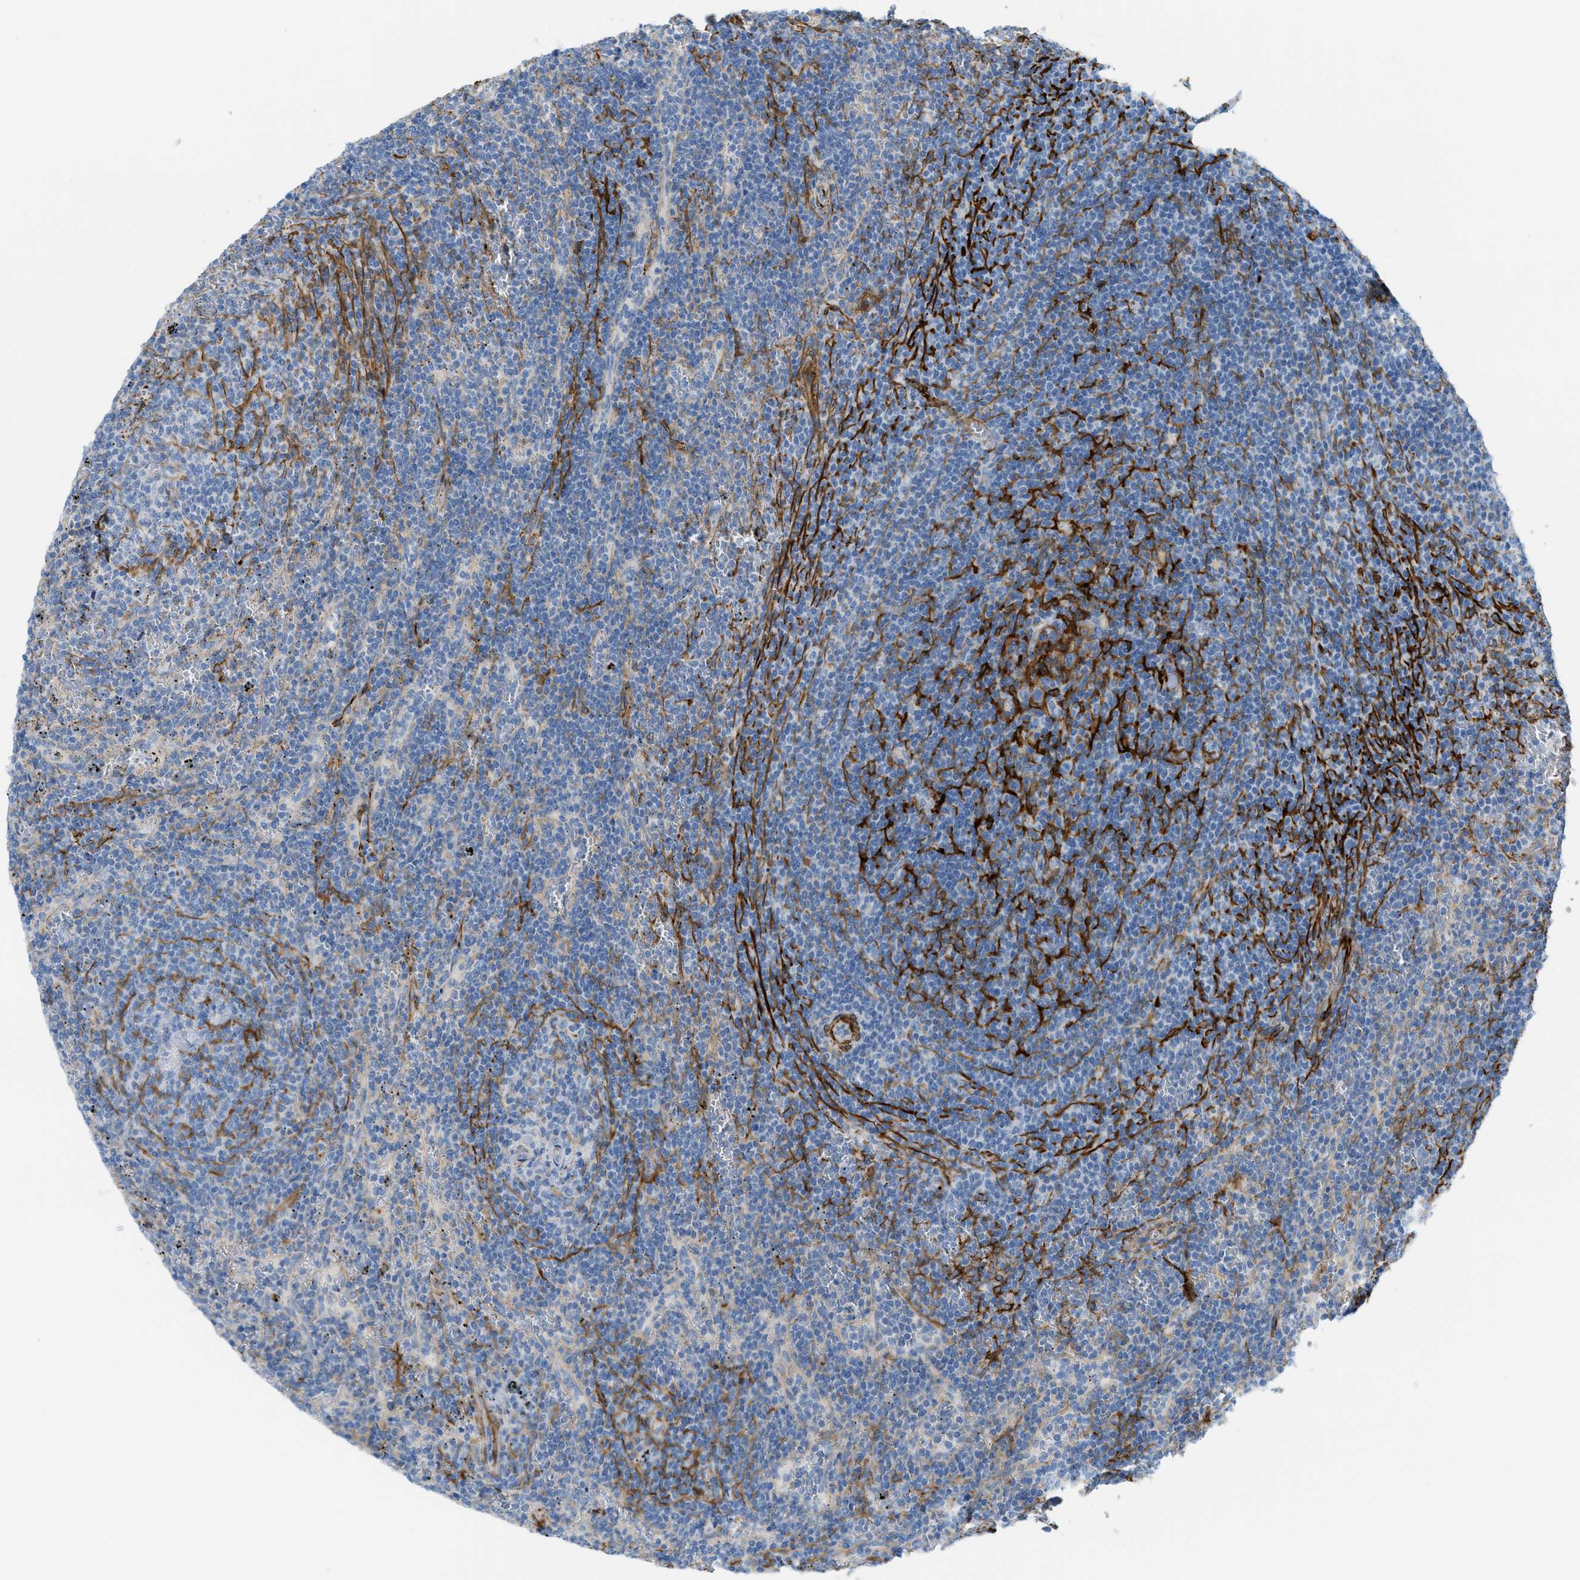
{"staining": {"intensity": "negative", "quantity": "none", "location": "none"}, "tissue": "lymphoma", "cell_type": "Tumor cells", "image_type": "cancer", "snomed": [{"axis": "morphology", "description": "Malignant lymphoma, non-Hodgkin's type, Low grade"}, {"axis": "topography", "description": "Spleen"}], "caption": "This is an immunohistochemistry micrograph of human low-grade malignant lymphoma, non-Hodgkin's type. There is no staining in tumor cells.", "gene": "MYH11", "patient": {"sex": "female", "age": 50}}